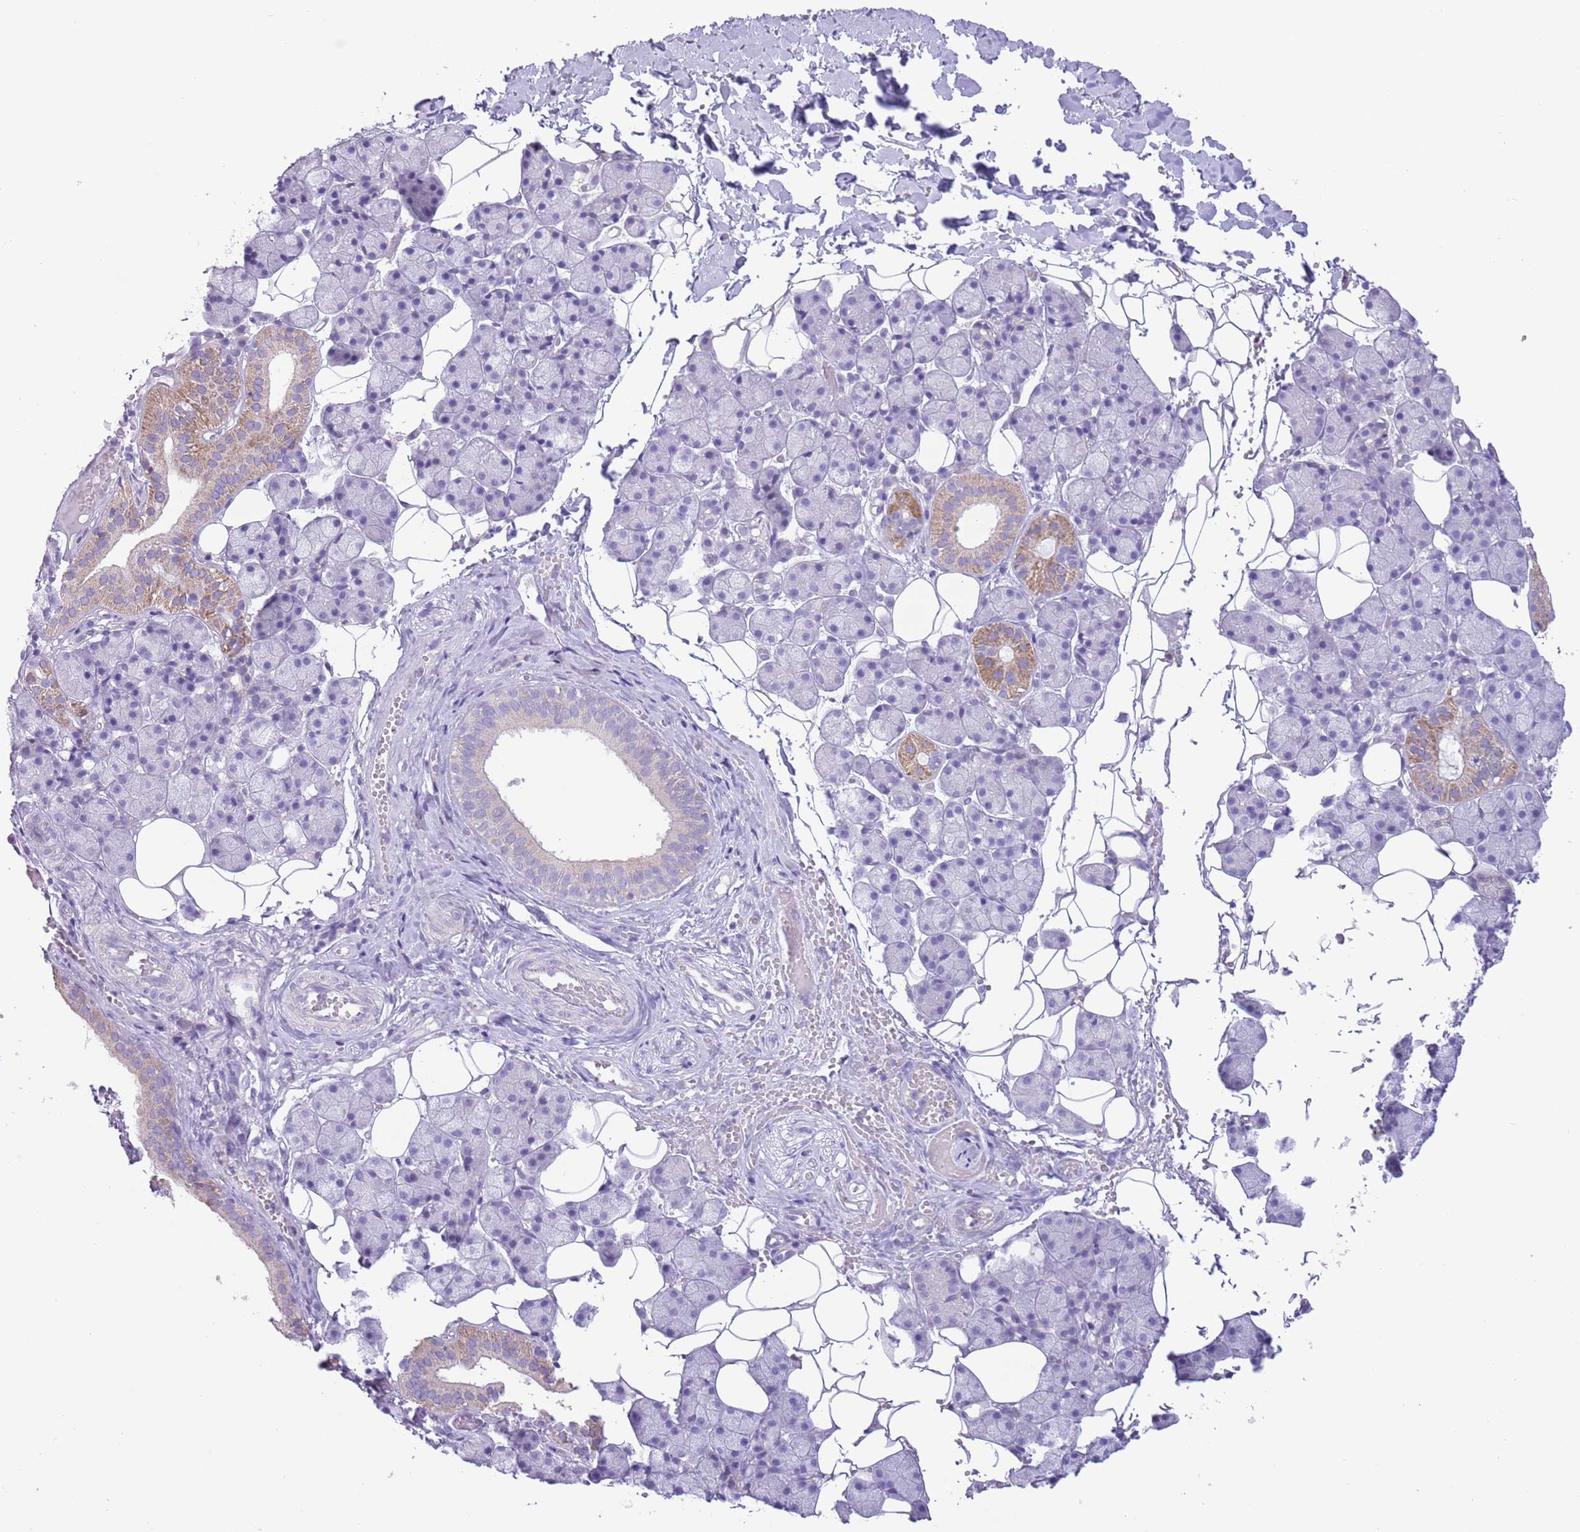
{"staining": {"intensity": "moderate", "quantity": "<25%", "location": "cytoplasmic/membranous"}, "tissue": "salivary gland", "cell_type": "Glandular cells", "image_type": "normal", "snomed": [{"axis": "morphology", "description": "Normal tissue, NOS"}, {"axis": "topography", "description": "Salivary gland"}], "caption": "Immunohistochemical staining of unremarkable salivary gland demonstrates moderate cytoplasmic/membranous protein staining in approximately <25% of glandular cells.", "gene": "ZNF697", "patient": {"sex": "female", "age": 33}}